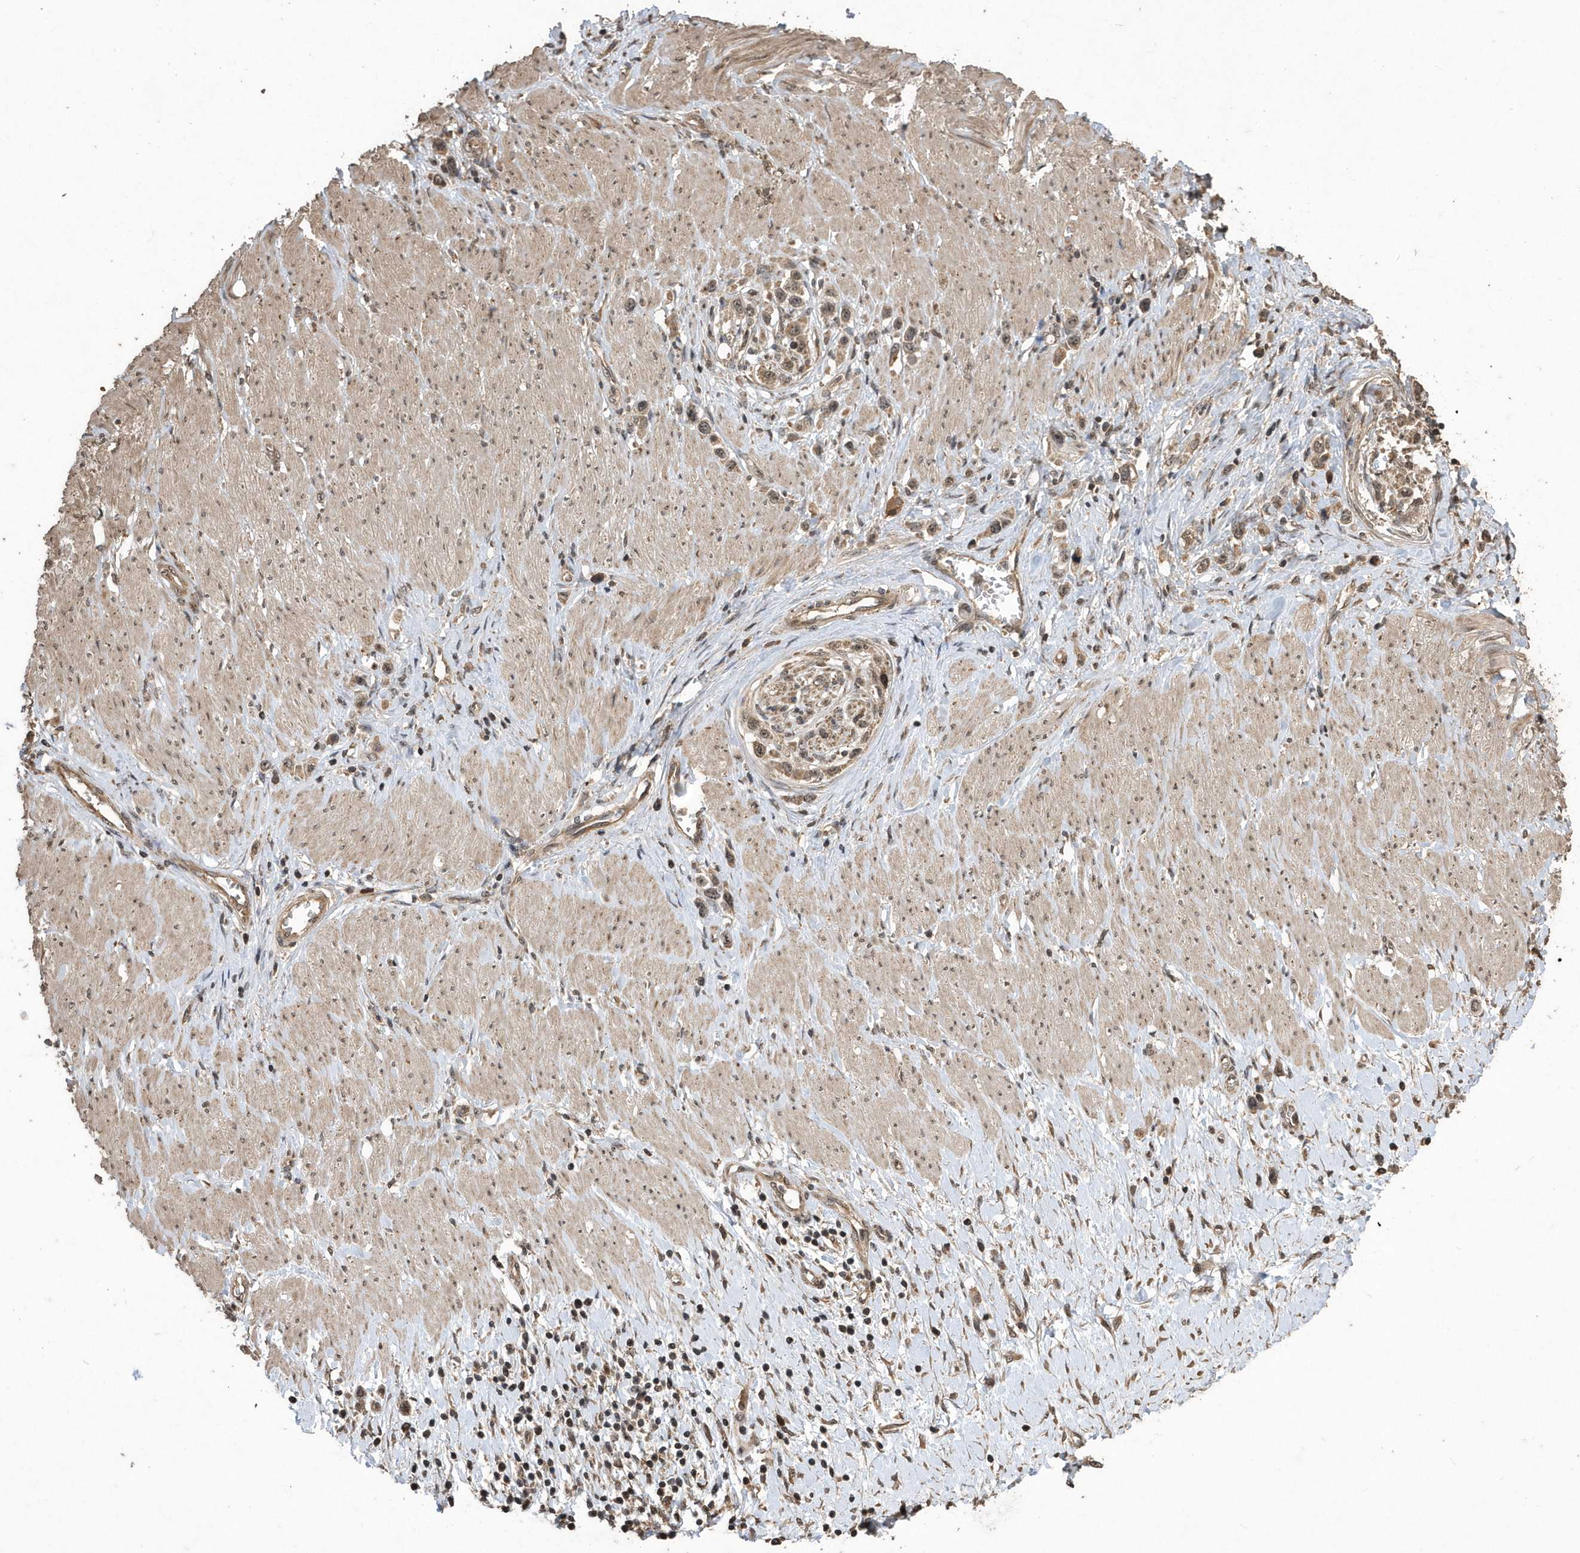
{"staining": {"intensity": "weak", "quantity": ">75%", "location": "cytoplasmic/membranous,nuclear"}, "tissue": "stomach cancer", "cell_type": "Tumor cells", "image_type": "cancer", "snomed": [{"axis": "morphology", "description": "Normal tissue, NOS"}, {"axis": "morphology", "description": "Adenocarcinoma, NOS"}, {"axis": "topography", "description": "Stomach, upper"}, {"axis": "topography", "description": "Stomach"}], "caption": "Tumor cells demonstrate low levels of weak cytoplasmic/membranous and nuclear positivity in about >75% of cells in human stomach adenocarcinoma.", "gene": "WASHC5", "patient": {"sex": "female", "age": 65}}